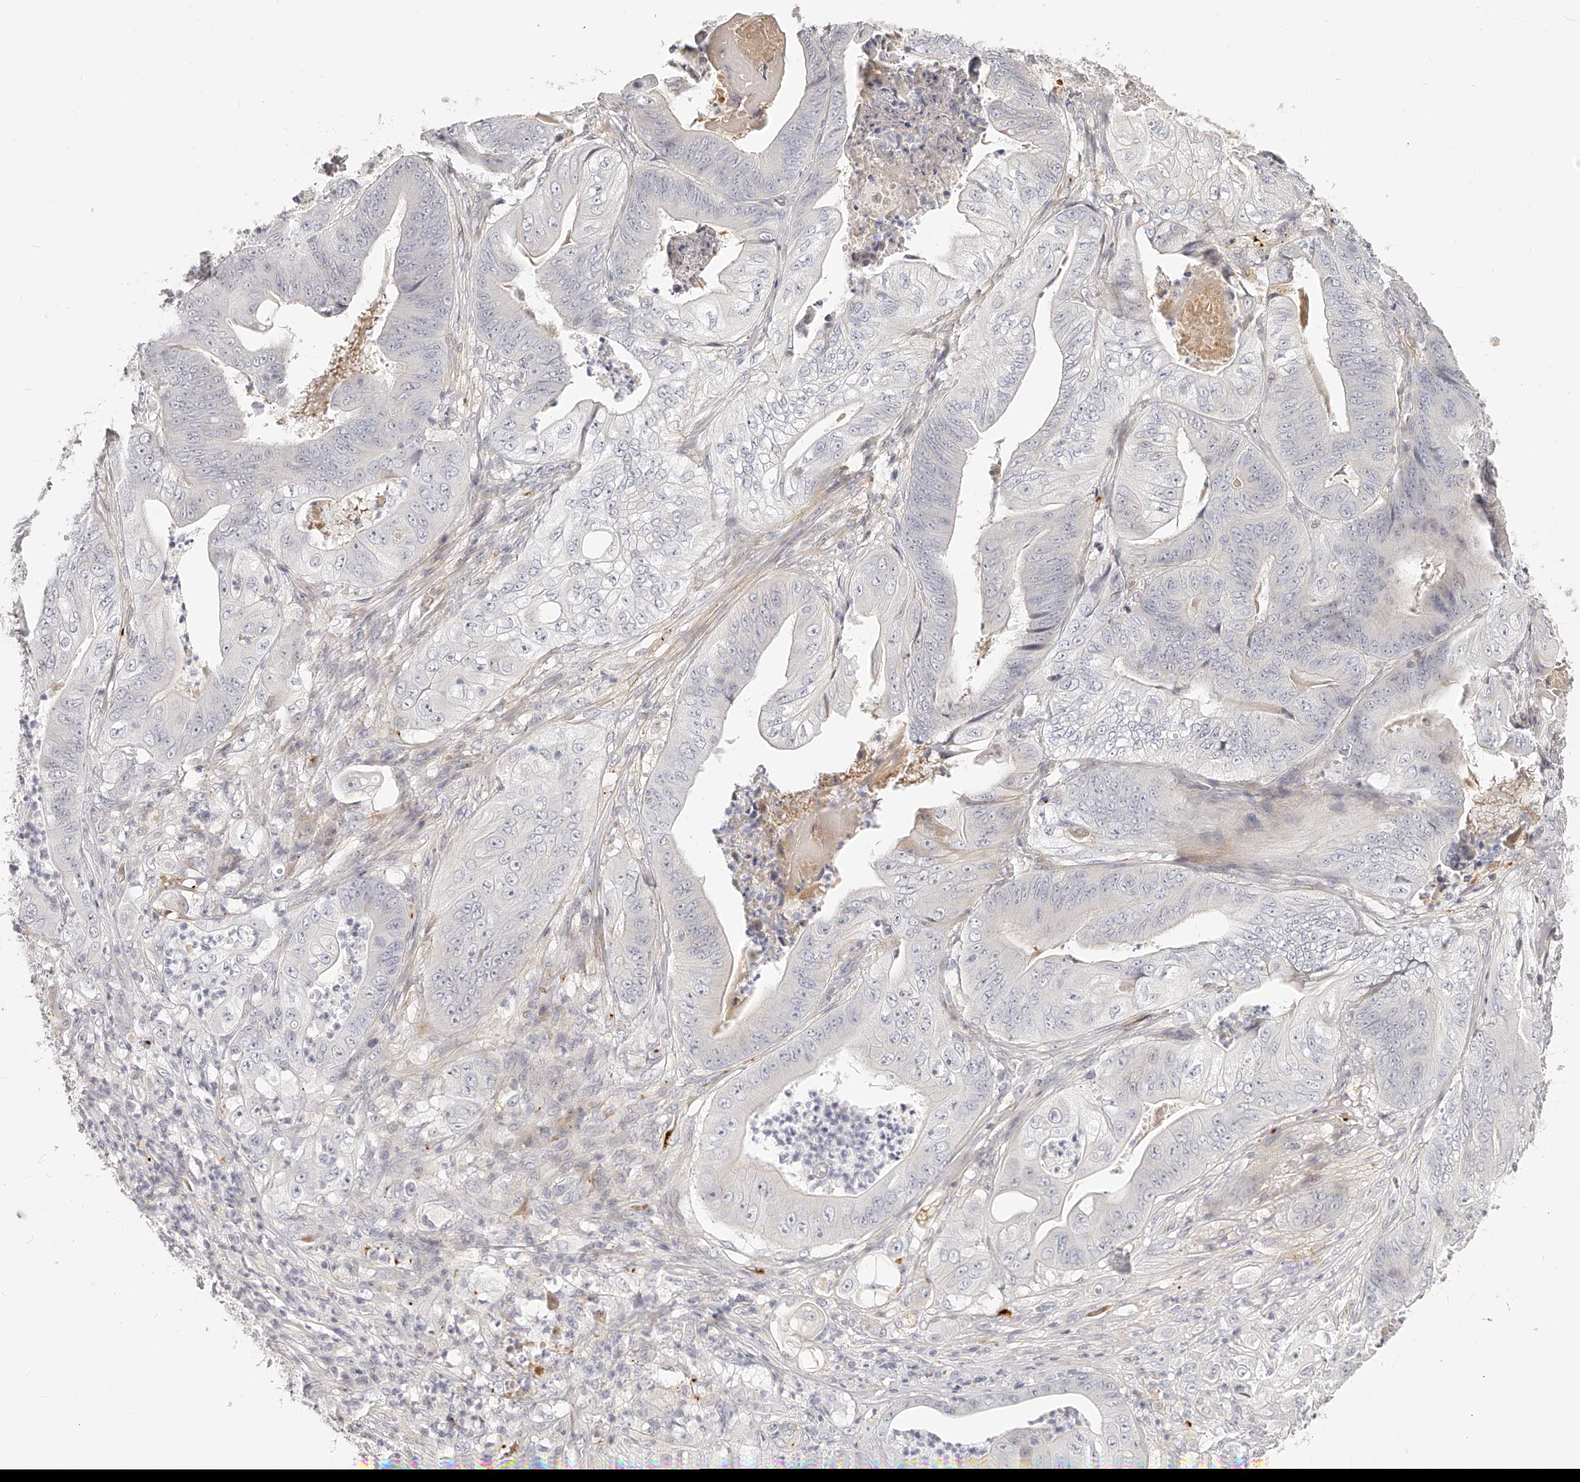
{"staining": {"intensity": "negative", "quantity": "none", "location": "none"}, "tissue": "stomach cancer", "cell_type": "Tumor cells", "image_type": "cancer", "snomed": [{"axis": "morphology", "description": "Adenocarcinoma, NOS"}, {"axis": "topography", "description": "Stomach"}], "caption": "Adenocarcinoma (stomach) stained for a protein using immunohistochemistry (IHC) demonstrates no positivity tumor cells.", "gene": "ITGB3", "patient": {"sex": "female", "age": 73}}